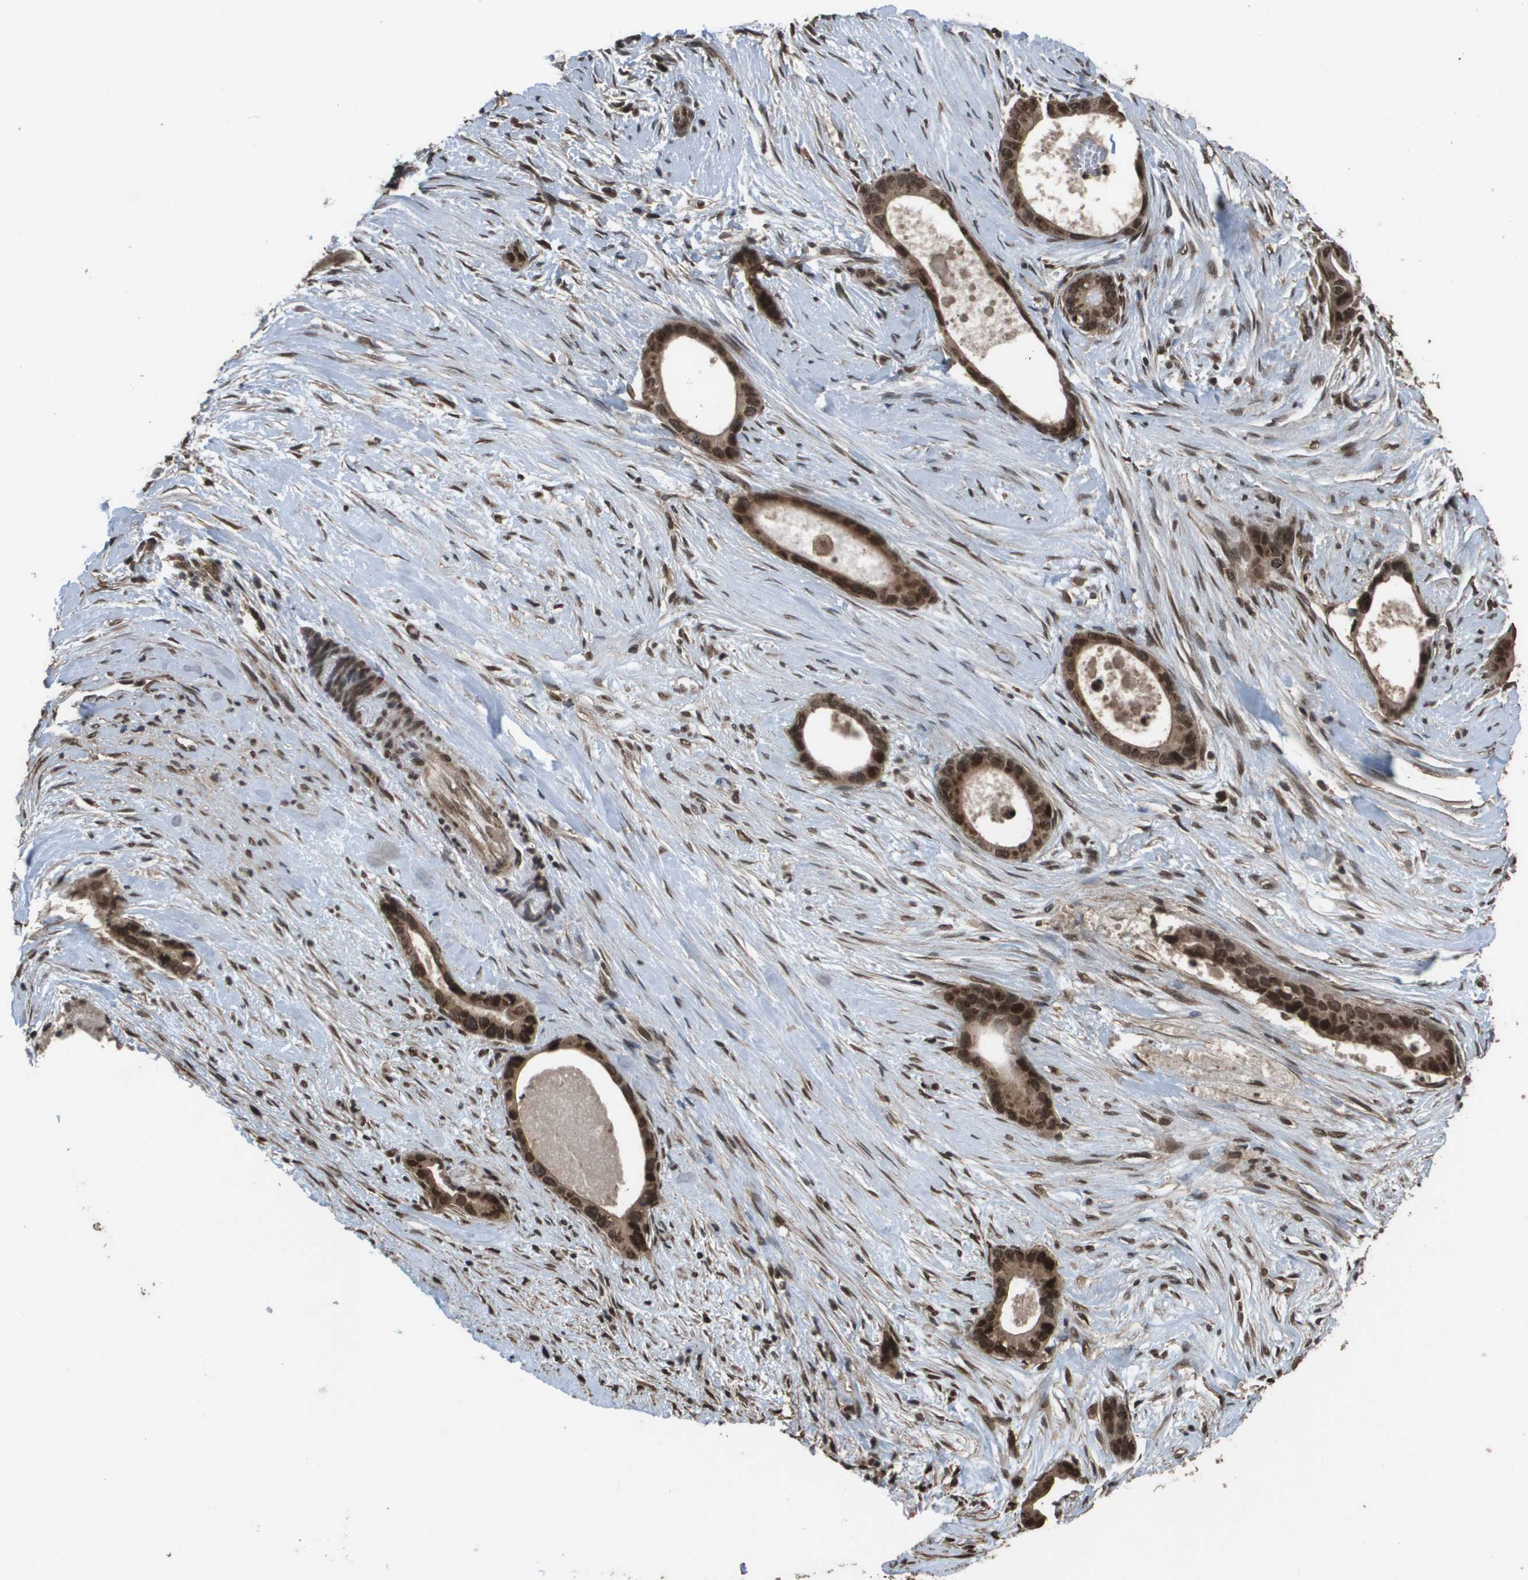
{"staining": {"intensity": "strong", "quantity": ">75%", "location": "cytoplasmic/membranous,nuclear"}, "tissue": "liver cancer", "cell_type": "Tumor cells", "image_type": "cancer", "snomed": [{"axis": "morphology", "description": "Cholangiocarcinoma"}, {"axis": "topography", "description": "Liver"}], "caption": "Immunohistochemistry of human liver cancer demonstrates high levels of strong cytoplasmic/membranous and nuclear expression in approximately >75% of tumor cells.", "gene": "AXIN2", "patient": {"sex": "female", "age": 55}}